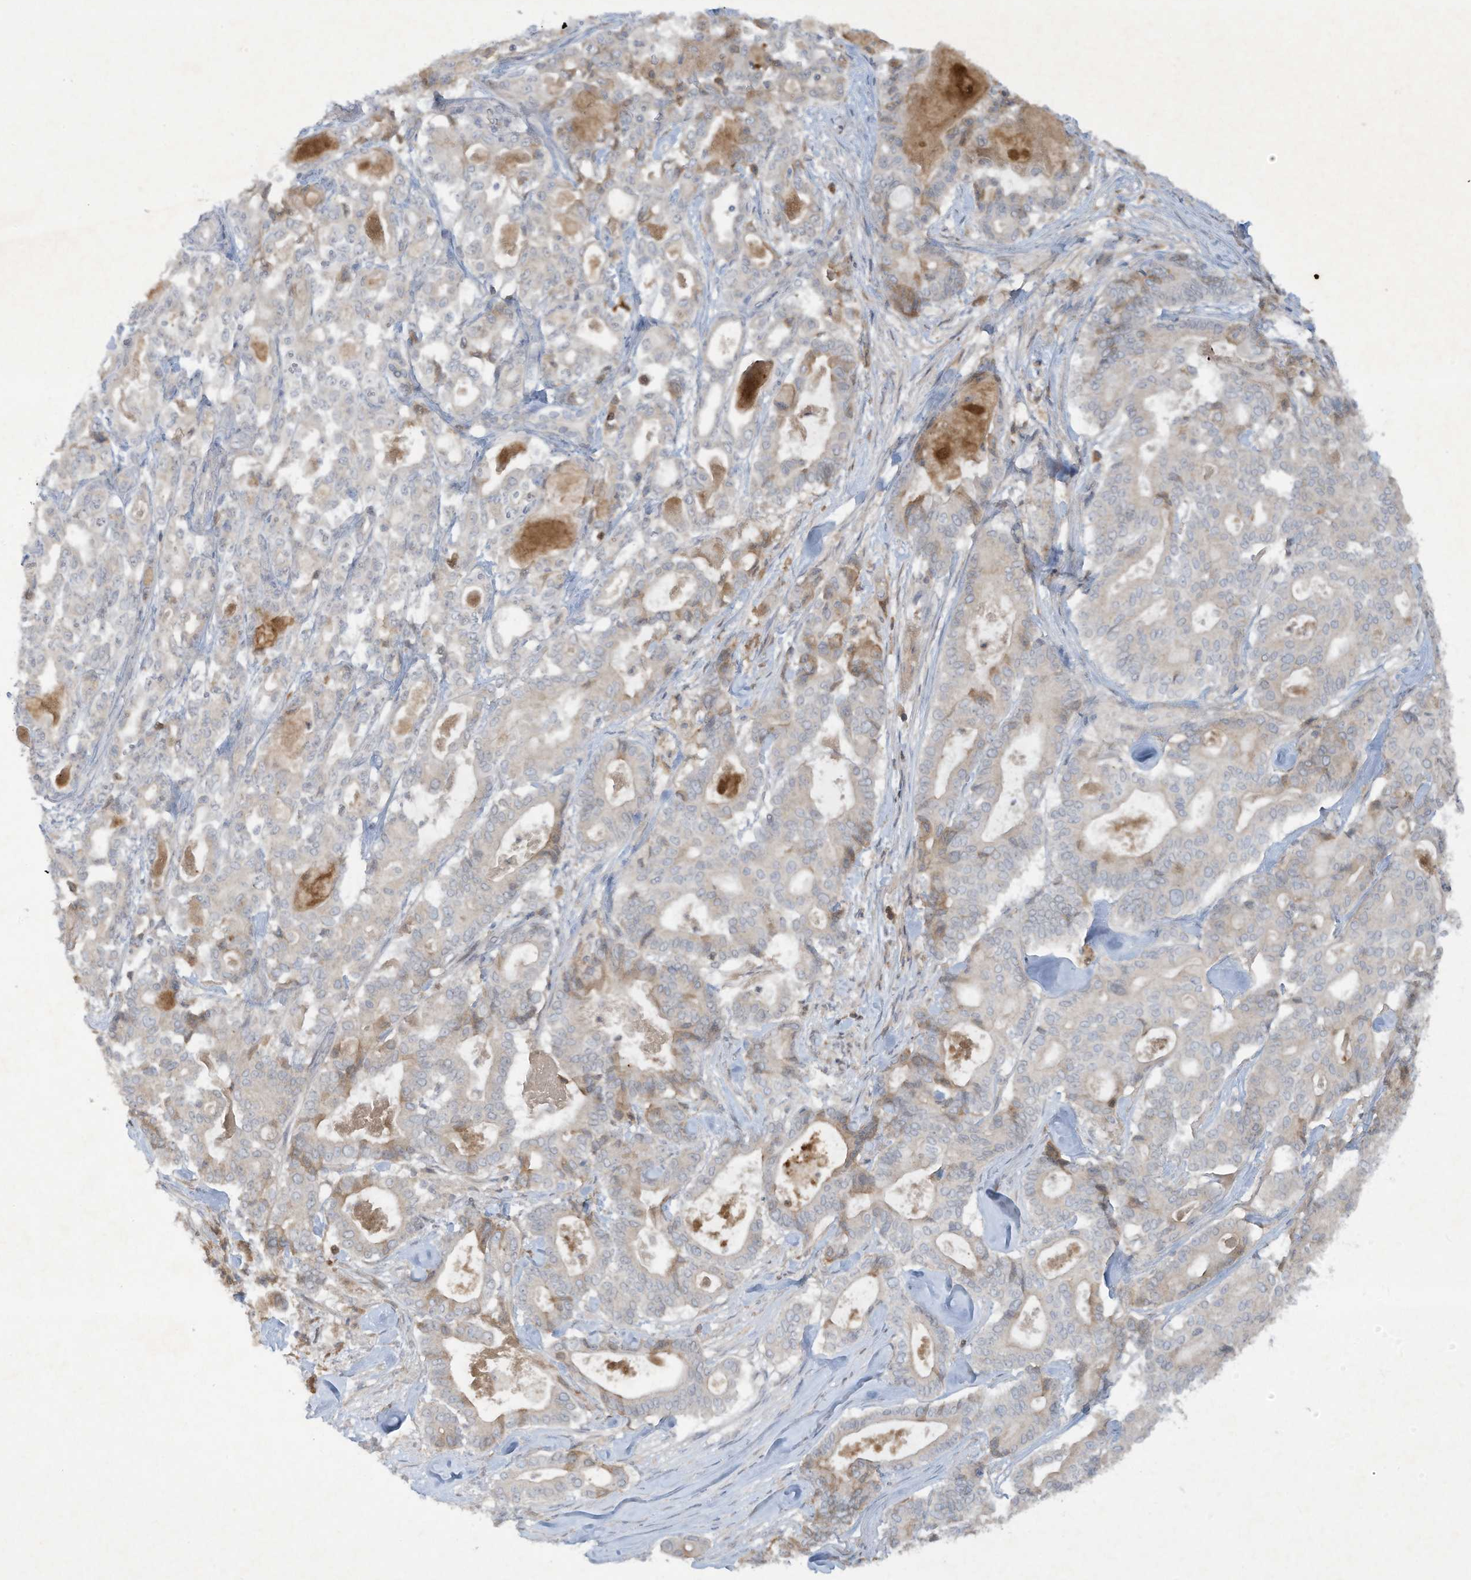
{"staining": {"intensity": "moderate", "quantity": "<25%", "location": "cytoplasmic/membranous"}, "tissue": "pancreatic cancer", "cell_type": "Tumor cells", "image_type": "cancer", "snomed": [{"axis": "morphology", "description": "Adenocarcinoma, NOS"}, {"axis": "topography", "description": "Pancreas"}], "caption": "Pancreatic cancer (adenocarcinoma) stained with immunohistochemistry (IHC) shows moderate cytoplasmic/membranous positivity in approximately <25% of tumor cells.", "gene": "FETUB", "patient": {"sex": "male", "age": 63}}